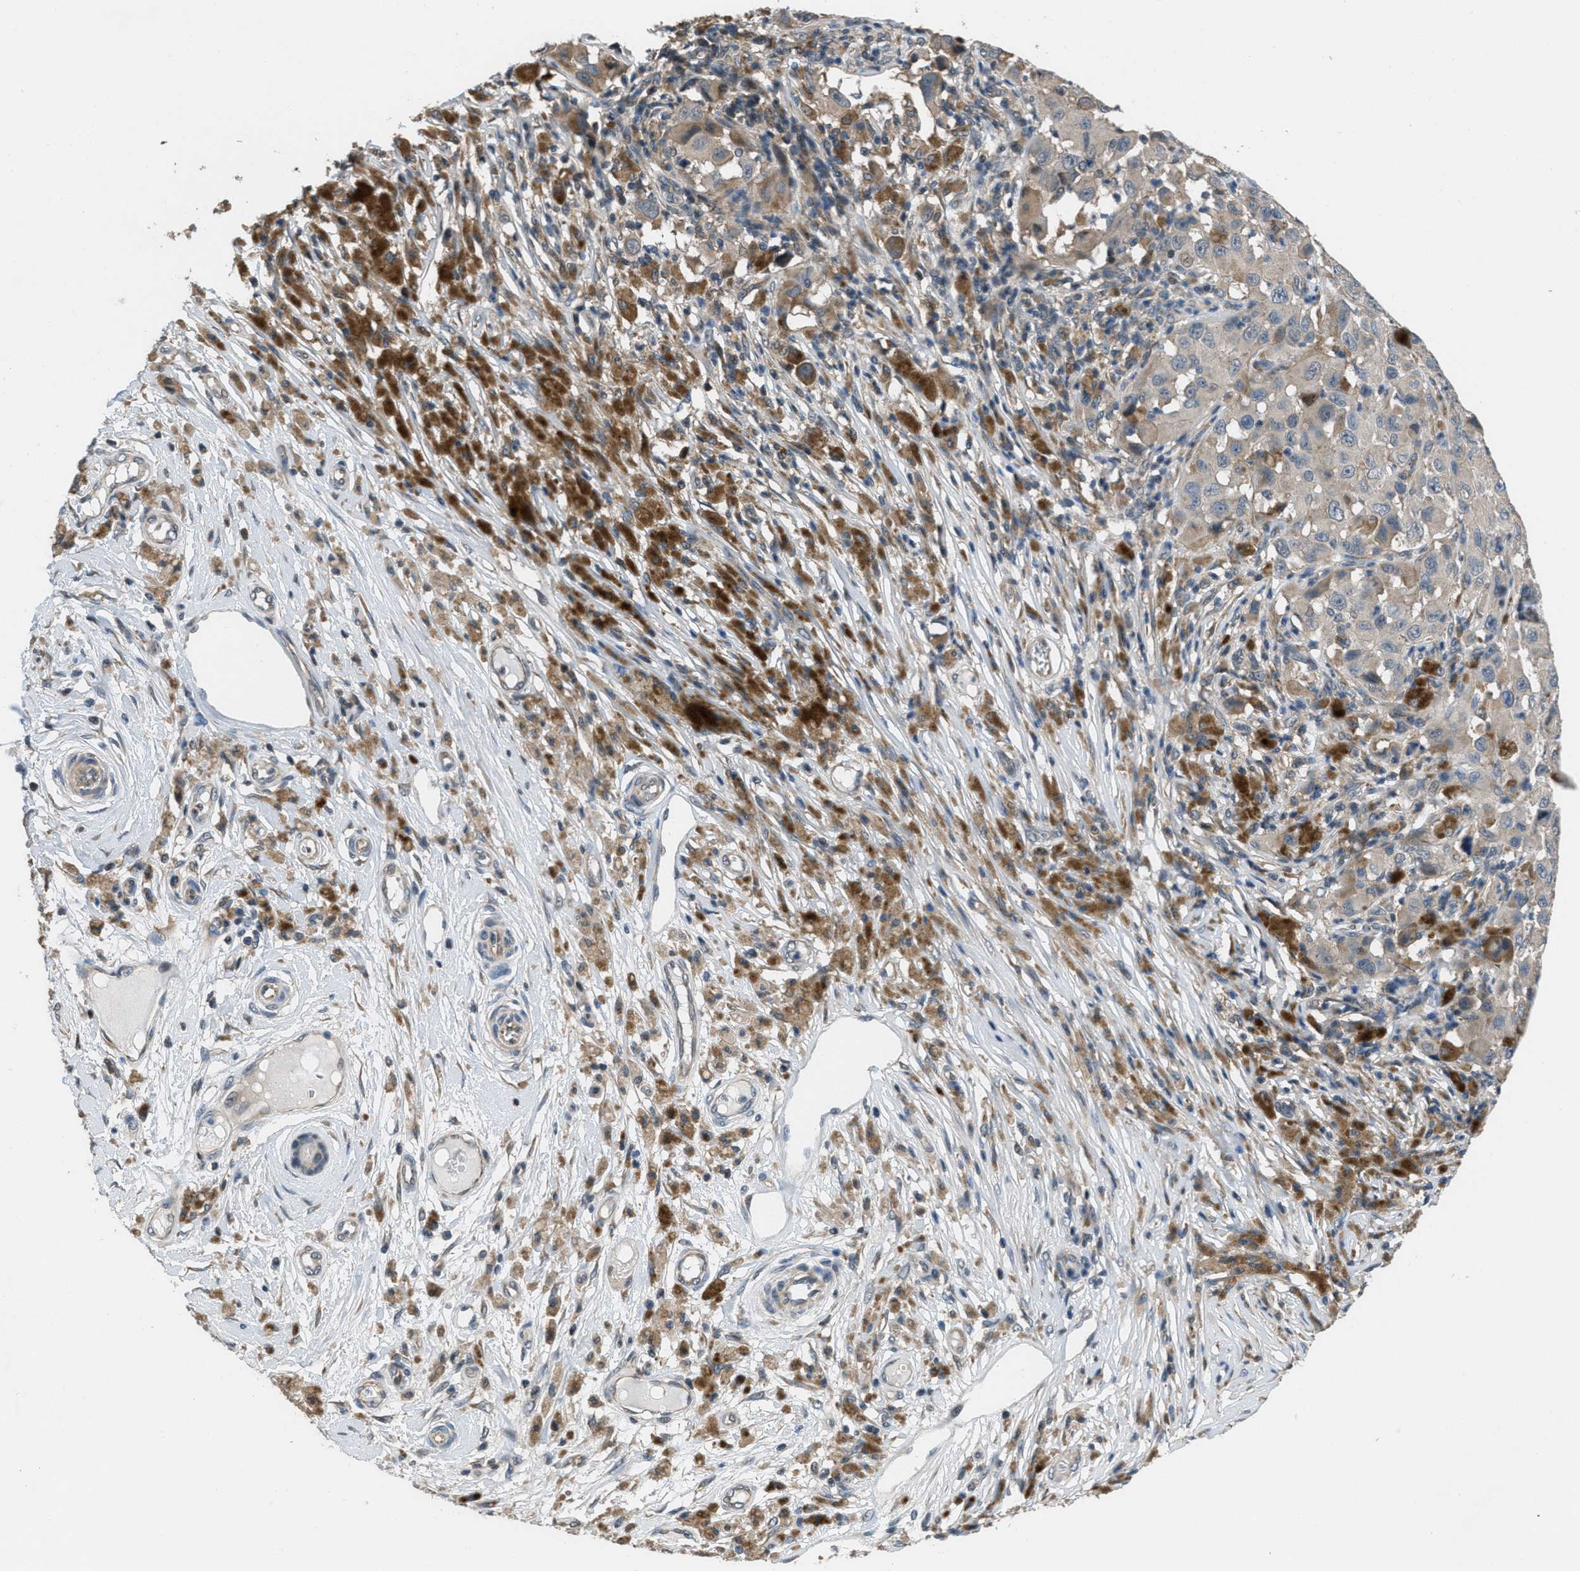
{"staining": {"intensity": "negative", "quantity": "none", "location": "none"}, "tissue": "melanoma", "cell_type": "Tumor cells", "image_type": "cancer", "snomed": [{"axis": "morphology", "description": "Malignant melanoma, NOS"}, {"axis": "topography", "description": "Skin"}], "caption": "The image demonstrates no staining of tumor cells in melanoma.", "gene": "NAT1", "patient": {"sex": "male", "age": 96}}